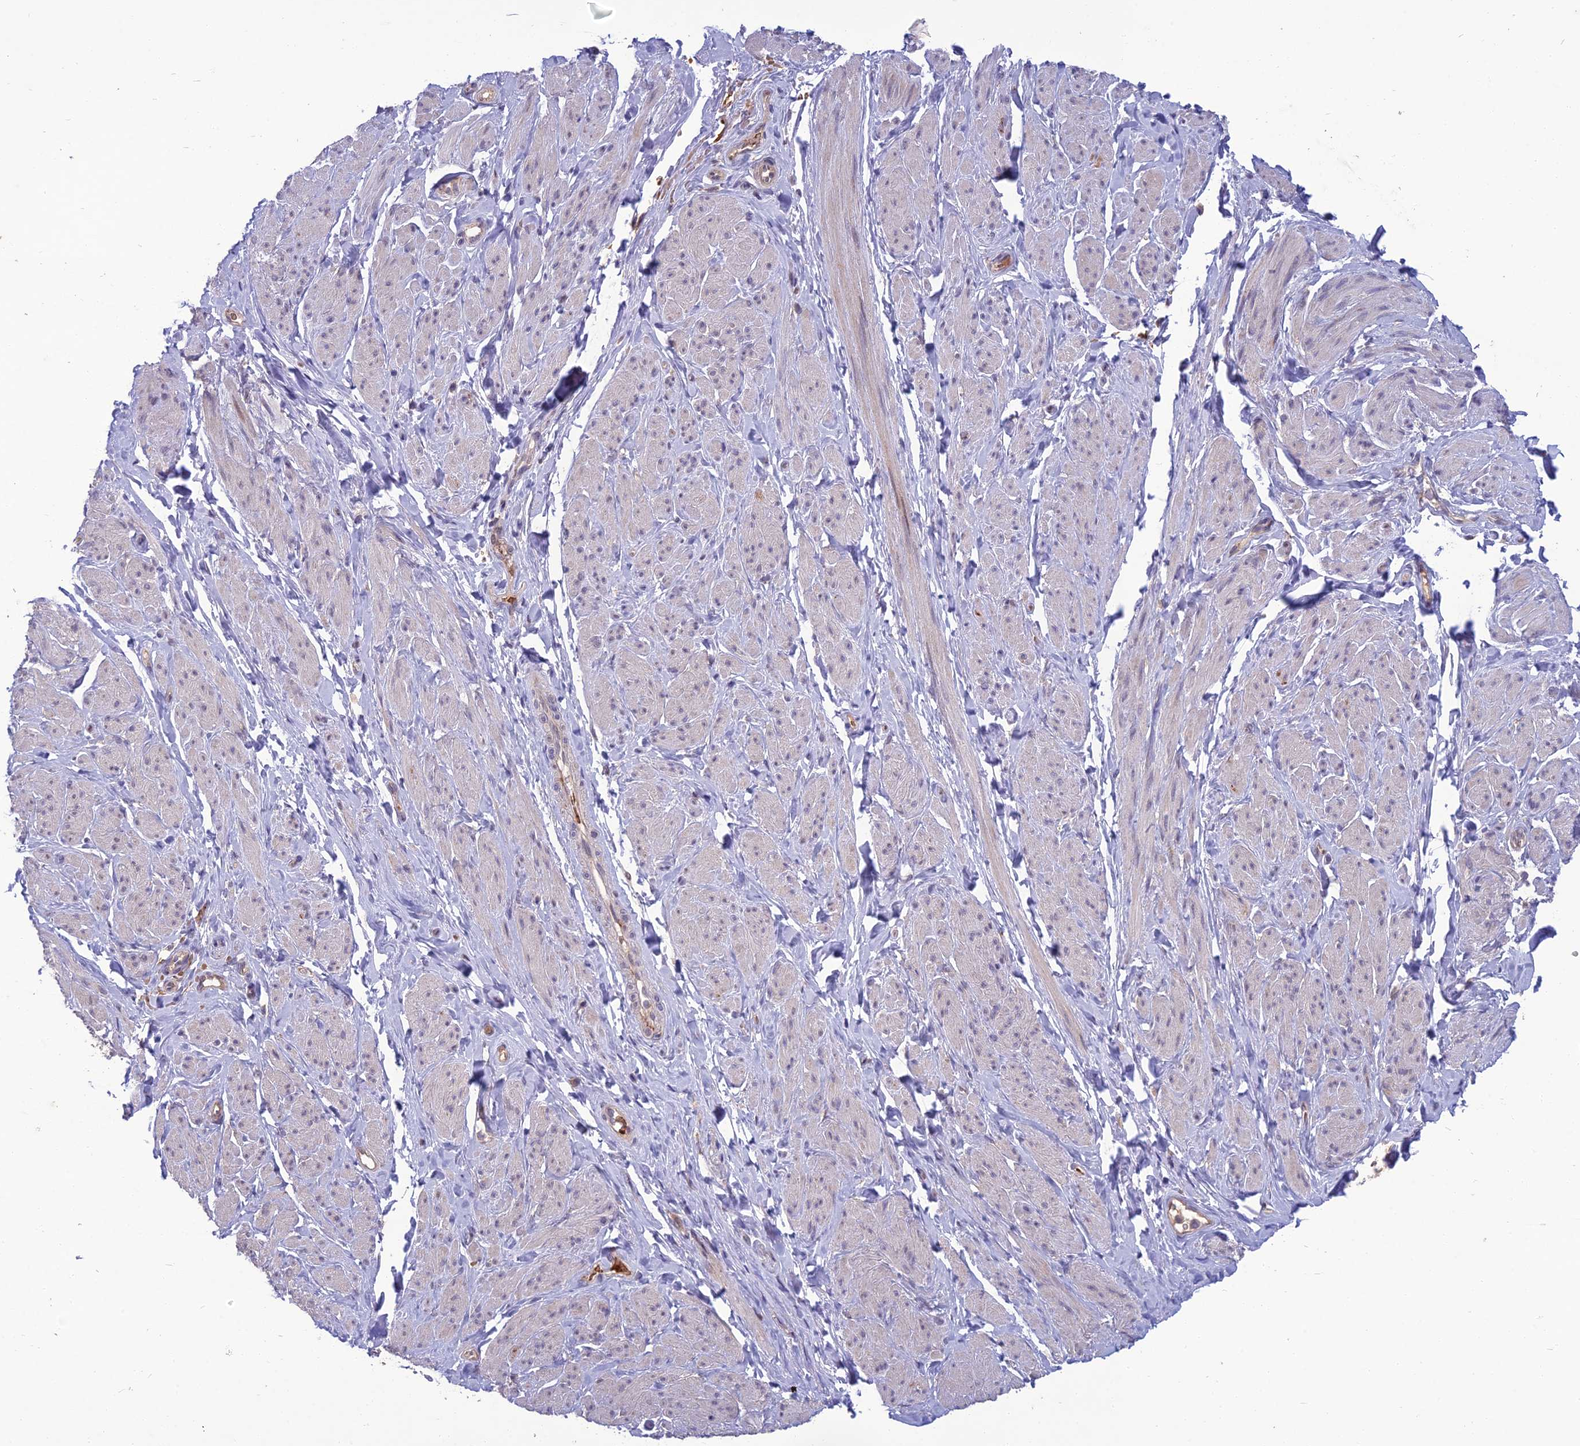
{"staining": {"intensity": "negative", "quantity": "none", "location": "none"}, "tissue": "smooth muscle", "cell_type": "Smooth muscle cells", "image_type": "normal", "snomed": [{"axis": "morphology", "description": "Normal tissue, NOS"}, {"axis": "topography", "description": "Smooth muscle"}, {"axis": "topography", "description": "Peripheral nerve tissue"}], "caption": "Smooth muscle stained for a protein using immunohistochemistry (IHC) displays no positivity smooth muscle cells.", "gene": "GIPC1", "patient": {"sex": "male", "age": 69}}